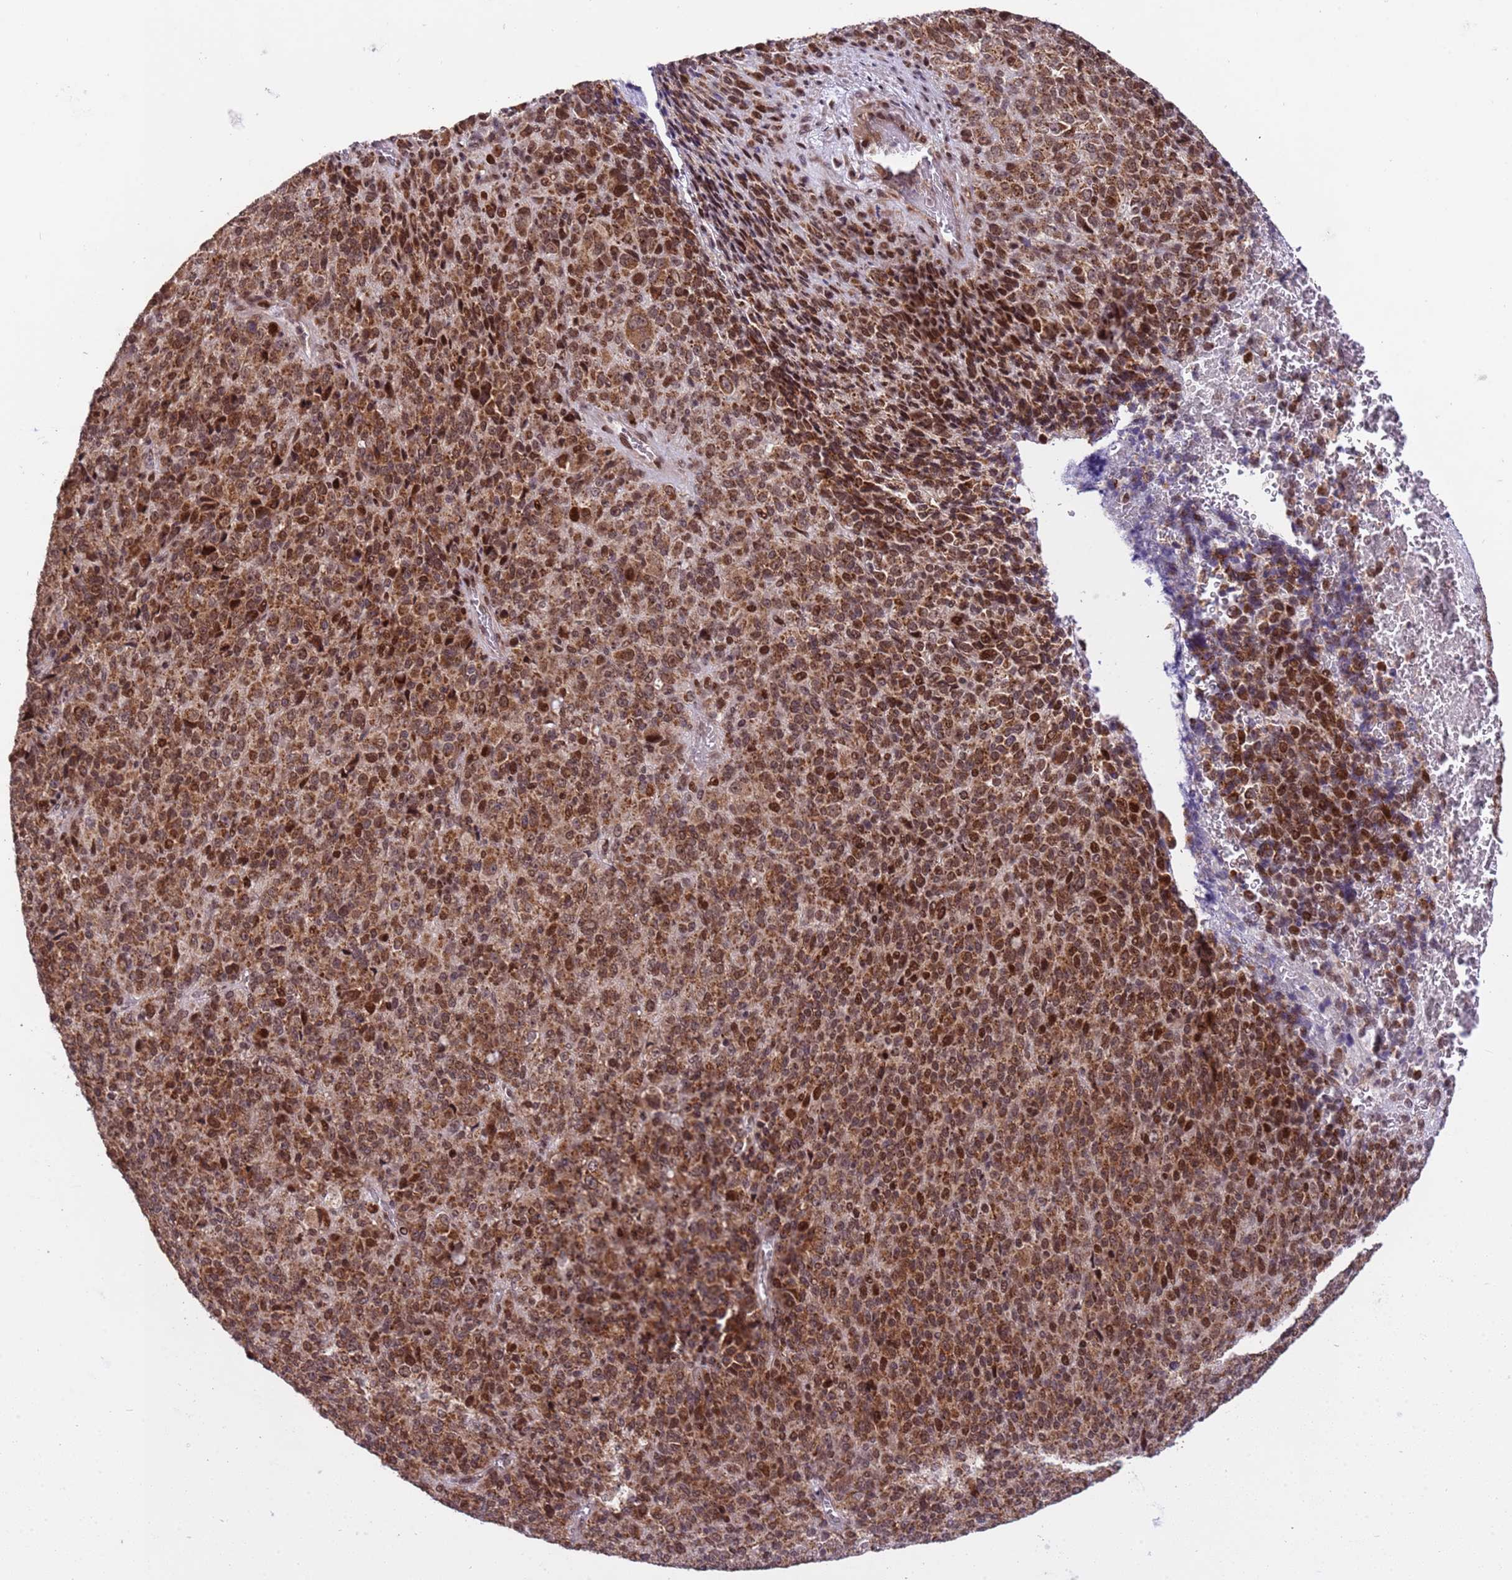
{"staining": {"intensity": "moderate", "quantity": ">75%", "location": "cytoplasmic/membranous,nuclear"}, "tissue": "melanoma", "cell_type": "Tumor cells", "image_type": "cancer", "snomed": [{"axis": "morphology", "description": "Malignant melanoma, Metastatic site"}, {"axis": "topography", "description": "Brain"}], "caption": "The micrograph demonstrates a brown stain indicating the presence of a protein in the cytoplasmic/membranous and nuclear of tumor cells in melanoma.", "gene": "PPM1H", "patient": {"sex": "female", "age": 56}}